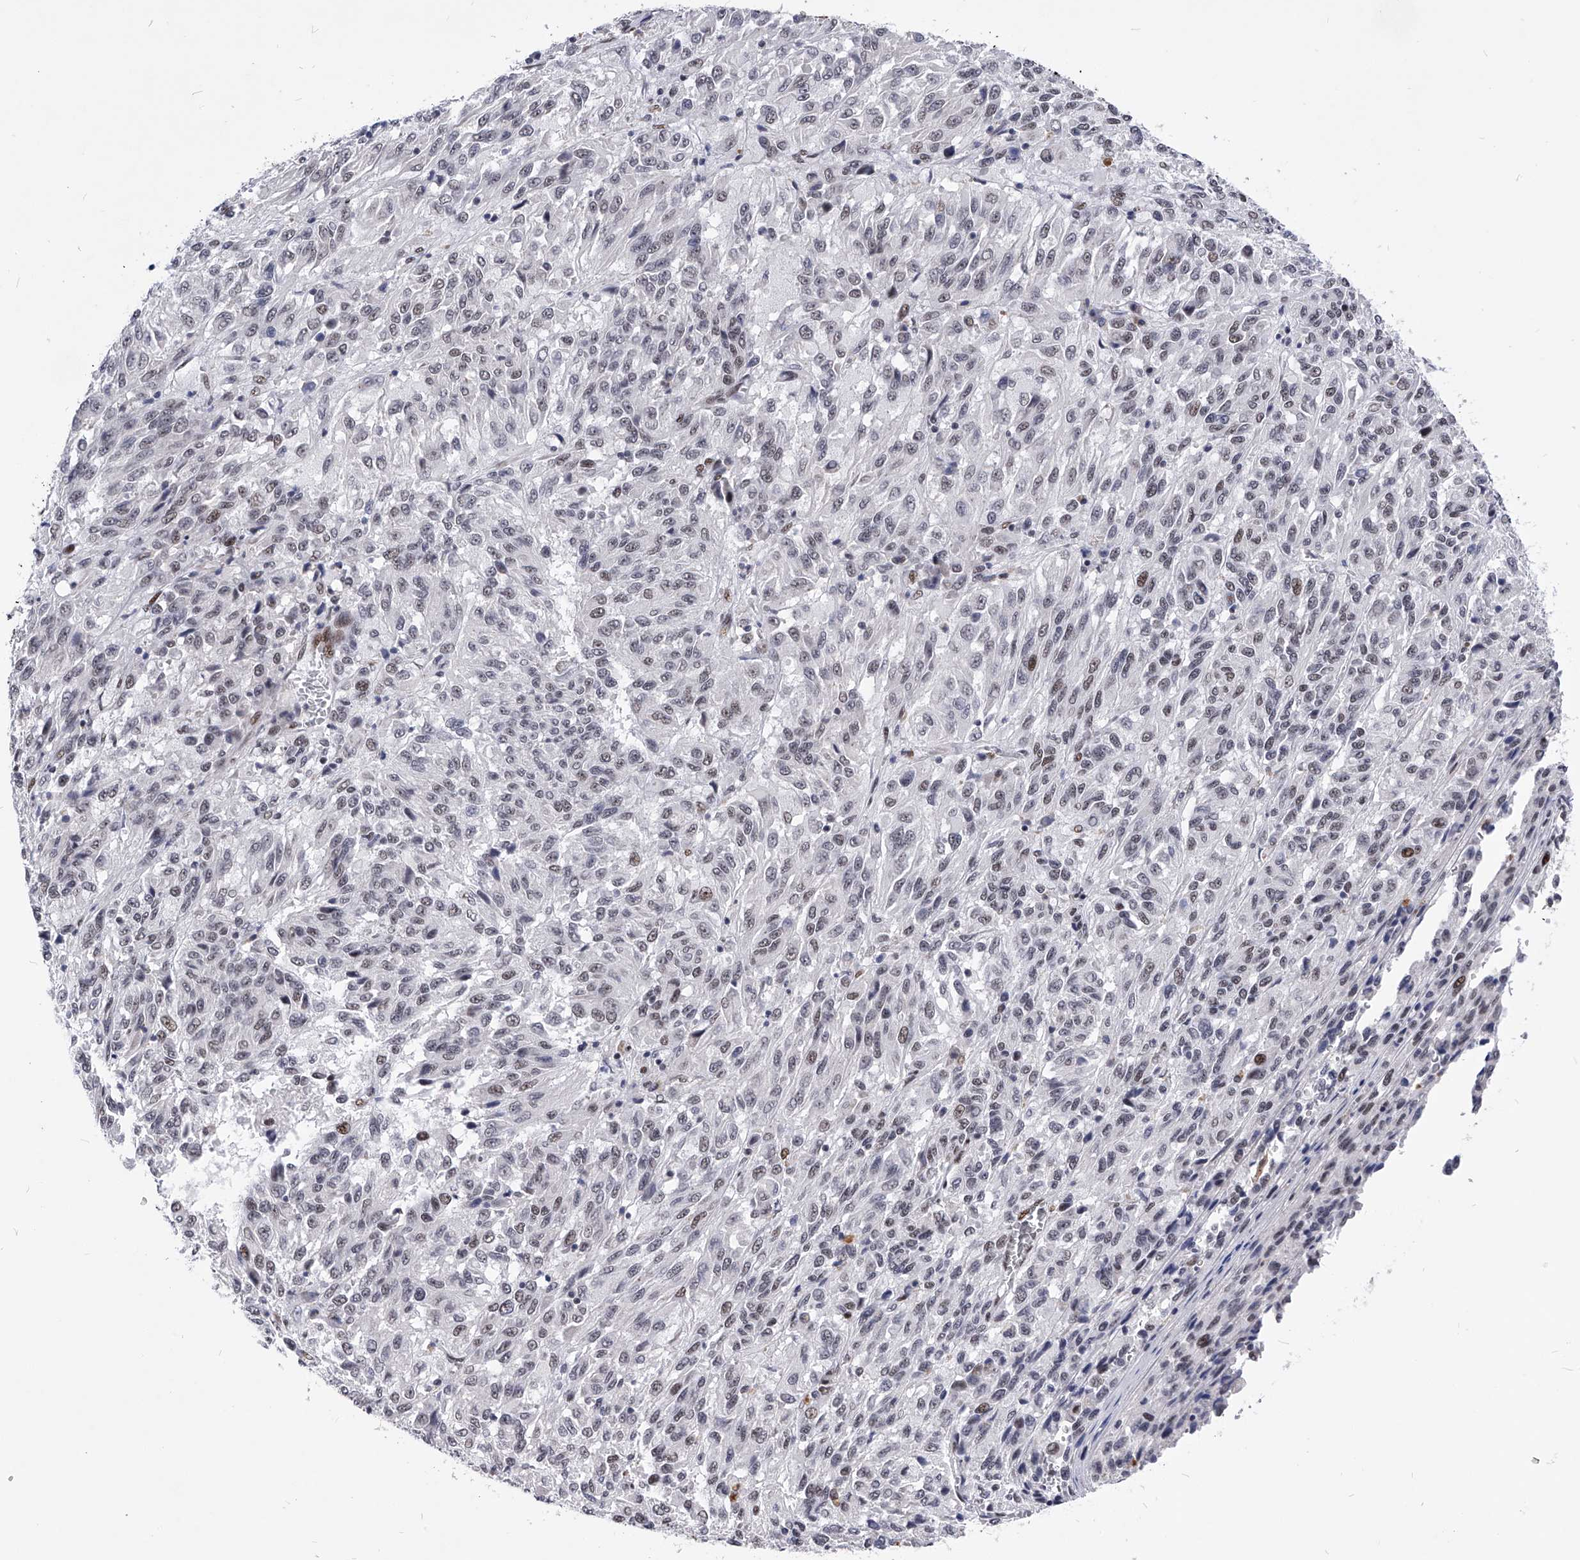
{"staining": {"intensity": "weak", "quantity": "25%-75%", "location": "nuclear"}, "tissue": "melanoma", "cell_type": "Tumor cells", "image_type": "cancer", "snomed": [{"axis": "morphology", "description": "Malignant melanoma, Metastatic site"}, {"axis": "topography", "description": "Lung"}], "caption": "High-magnification brightfield microscopy of malignant melanoma (metastatic site) stained with DAB (3,3'-diaminobenzidine) (brown) and counterstained with hematoxylin (blue). tumor cells exhibit weak nuclear positivity is seen in approximately25%-75% of cells. The protein of interest is stained brown, and the nuclei are stained in blue (DAB IHC with brightfield microscopy, high magnification).", "gene": "TESK2", "patient": {"sex": "male", "age": 64}}